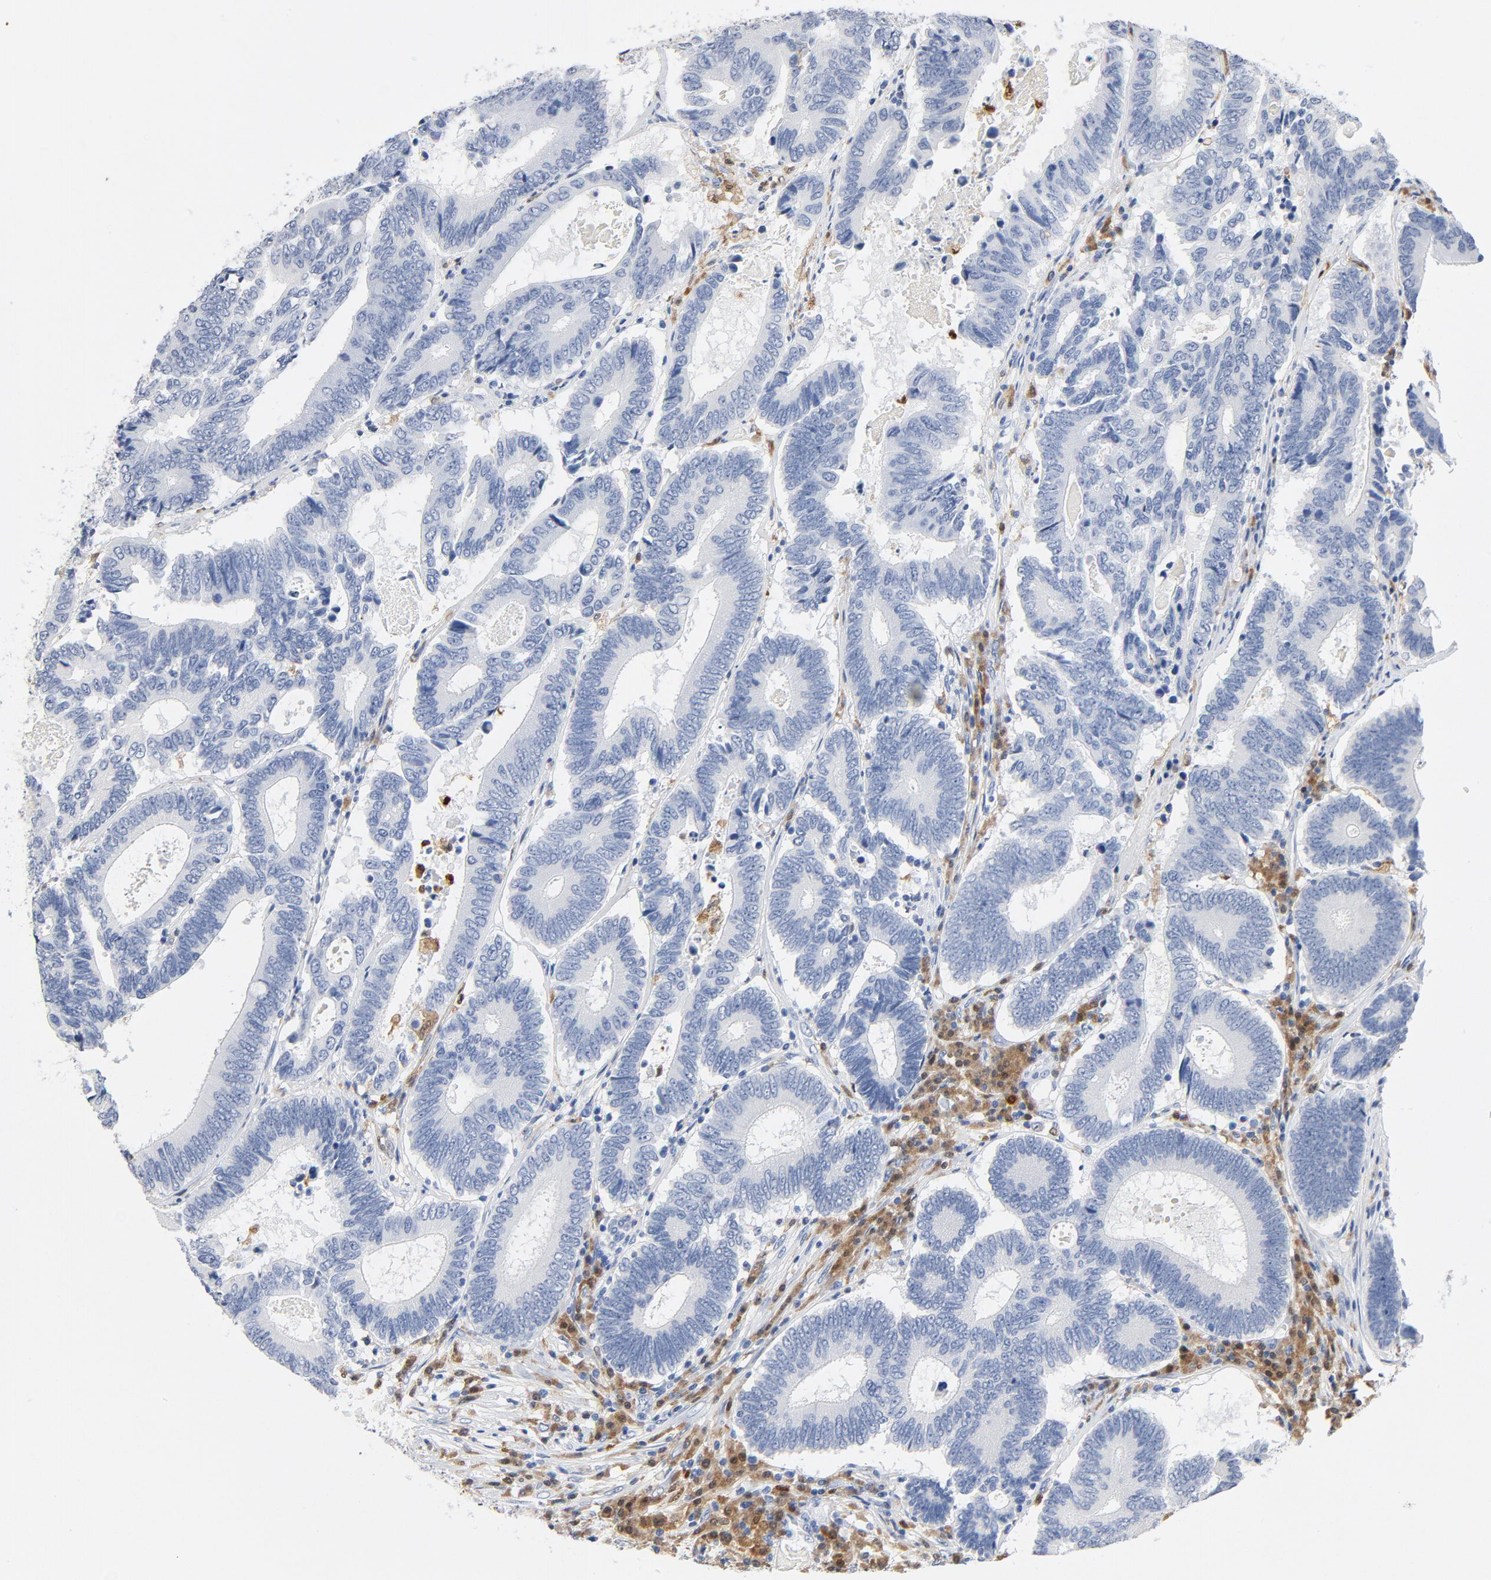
{"staining": {"intensity": "negative", "quantity": "none", "location": "none"}, "tissue": "colorectal cancer", "cell_type": "Tumor cells", "image_type": "cancer", "snomed": [{"axis": "morphology", "description": "Adenocarcinoma, NOS"}, {"axis": "topography", "description": "Colon"}], "caption": "Protein analysis of colorectal adenocarcinoma exhibits no significant positivity in tumor cells.", "gene": "NCF1", "patient": {"sex": "female", "age": 78}}